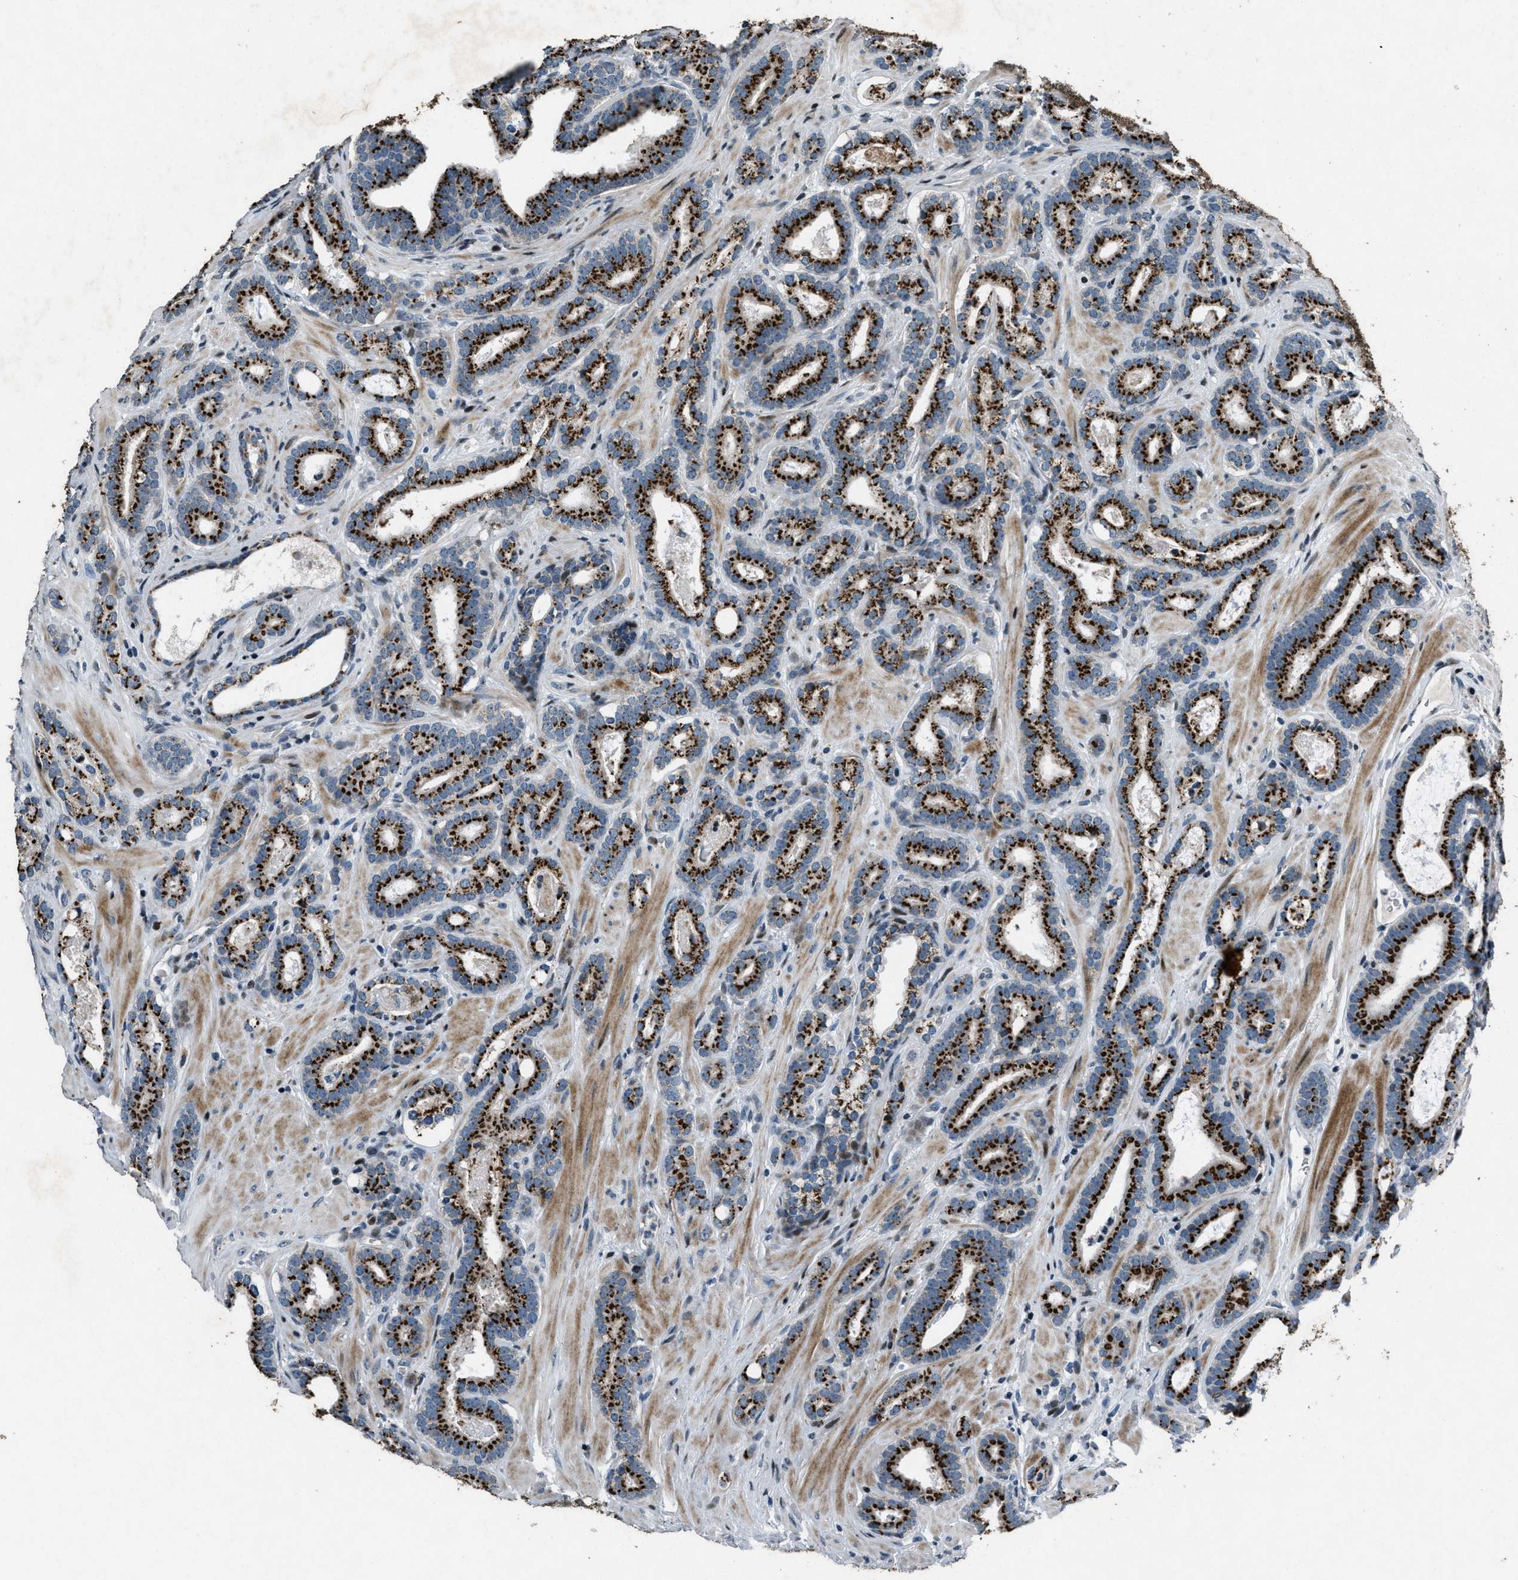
{"staining": {"intensity": "strong", "quantity": ">75%", "location": "cytoplasmic/membranous"}, "tissue": "prostate cancer", "cell_type": "Tumor cells", "image_type": "cancer", "snomed": [{"axis": "morphology", "description": "Adenocarcinoma, High grade"}, {"axis": "topography", "description": "Prostate"}], "caption": "IHC staining of prostate high-grade adenocarcinoma, which shows high levels of strong cytoplasmic/membranous positivity in about >75% of tumor cells indicating strong cytoplasmic/membranous protein expression. The staining was performed using DAB (3,3'-diaminobenzidine) (brown) for protein detection and nuclei were counterstained in hematoxylin (blue).", "gene": "GPC6", "patient": {"sex": "male", "age": 60}}